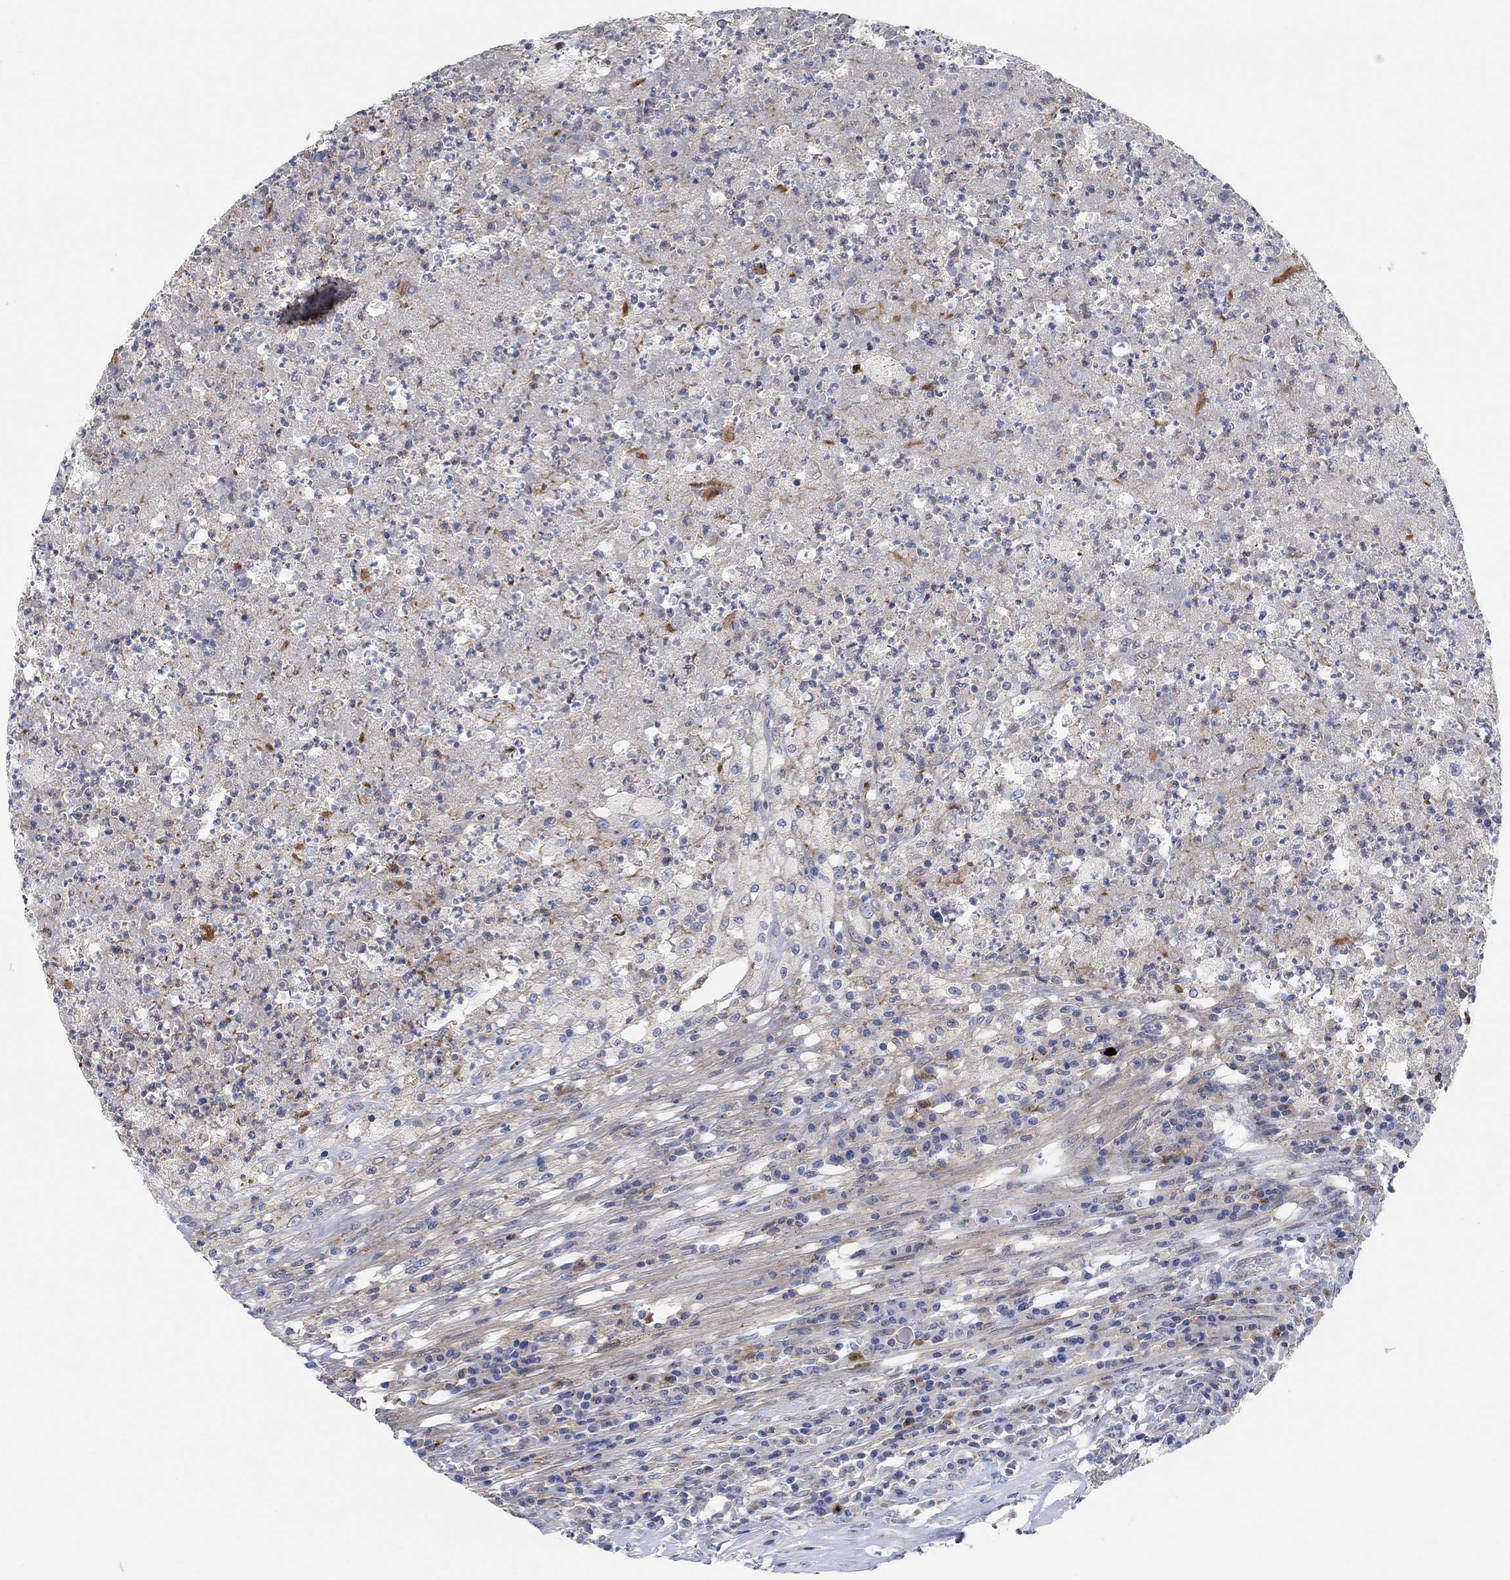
{"staining": {"intensity": "negative", "quantity": "none", "location": "none"}, "tissue": "testis cancer", "cell_type": "Tumor cells", "image_type": "cancer", "snomed": [{"axis": "morphology", "description": "Necrosis, NOS"}, {"axis": "morphology", "description": "Carcinoma, Embryonal, NOS"}, {"axis": "topography", "description": "Testis"}], "caption": "Micrograph shows no protein staining in tumor cells of testis cancer tissue.", "gene": "PMFBP1", "patient": {"sex": "male", "age": 19}}